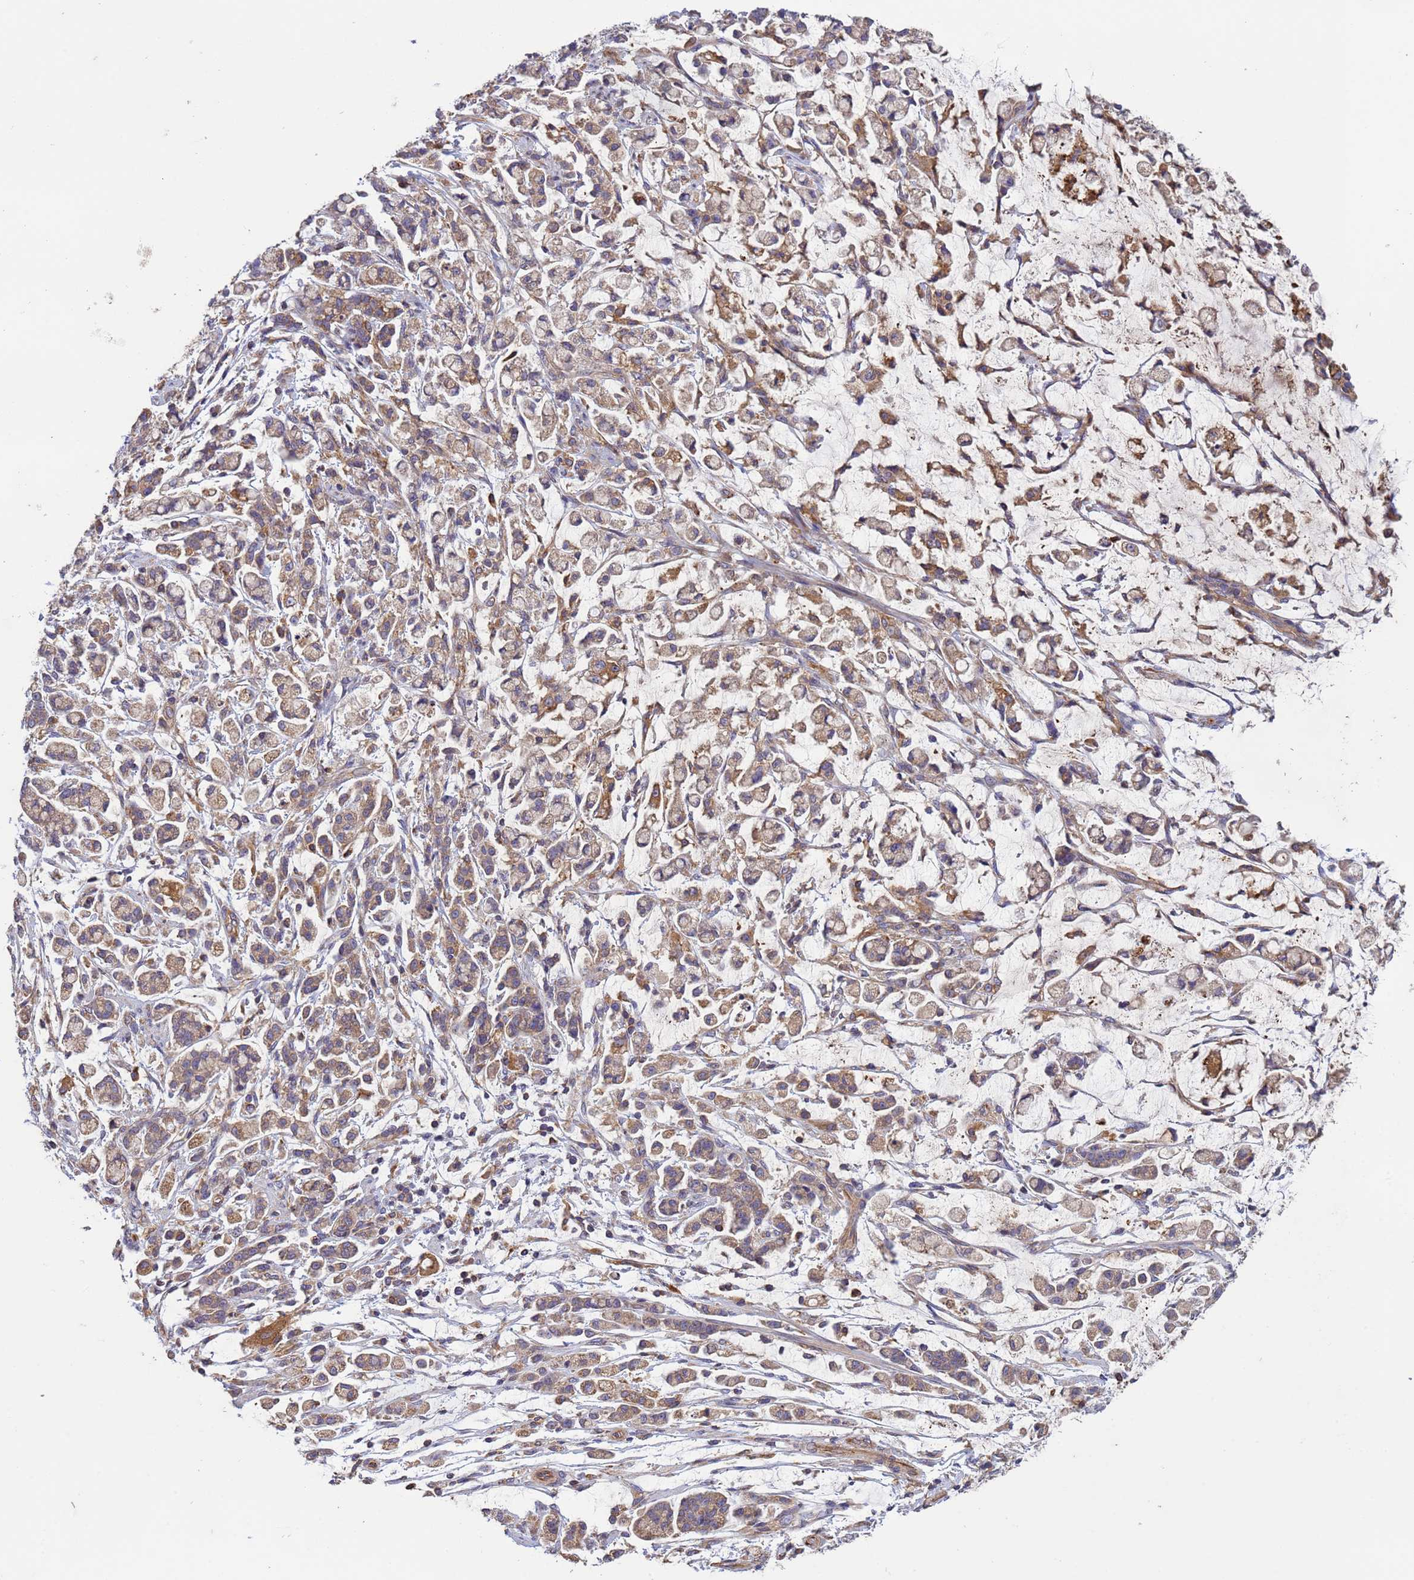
{"staining": {"intensity": "weak", "quantity": ">75%", "location": "cytoplasmic/membranous"}, "tissue": "stomach cancer", "cell_type": "Tumor cells", "image_type": "cancer", "snomed": [{"axis": "morphology", "description": "Adenocarcinoma, NOS"}, {"axis": "topography", "description": "Stomach"}], "caption": "Stomach adenocarcinoma stained with a brown dye demonstrates weak cytoplasmic/membranous positive staining in approximately >75% of tumor cells.", "gene": "RAB10", "patient": {"sex": "female", "age": 60}}